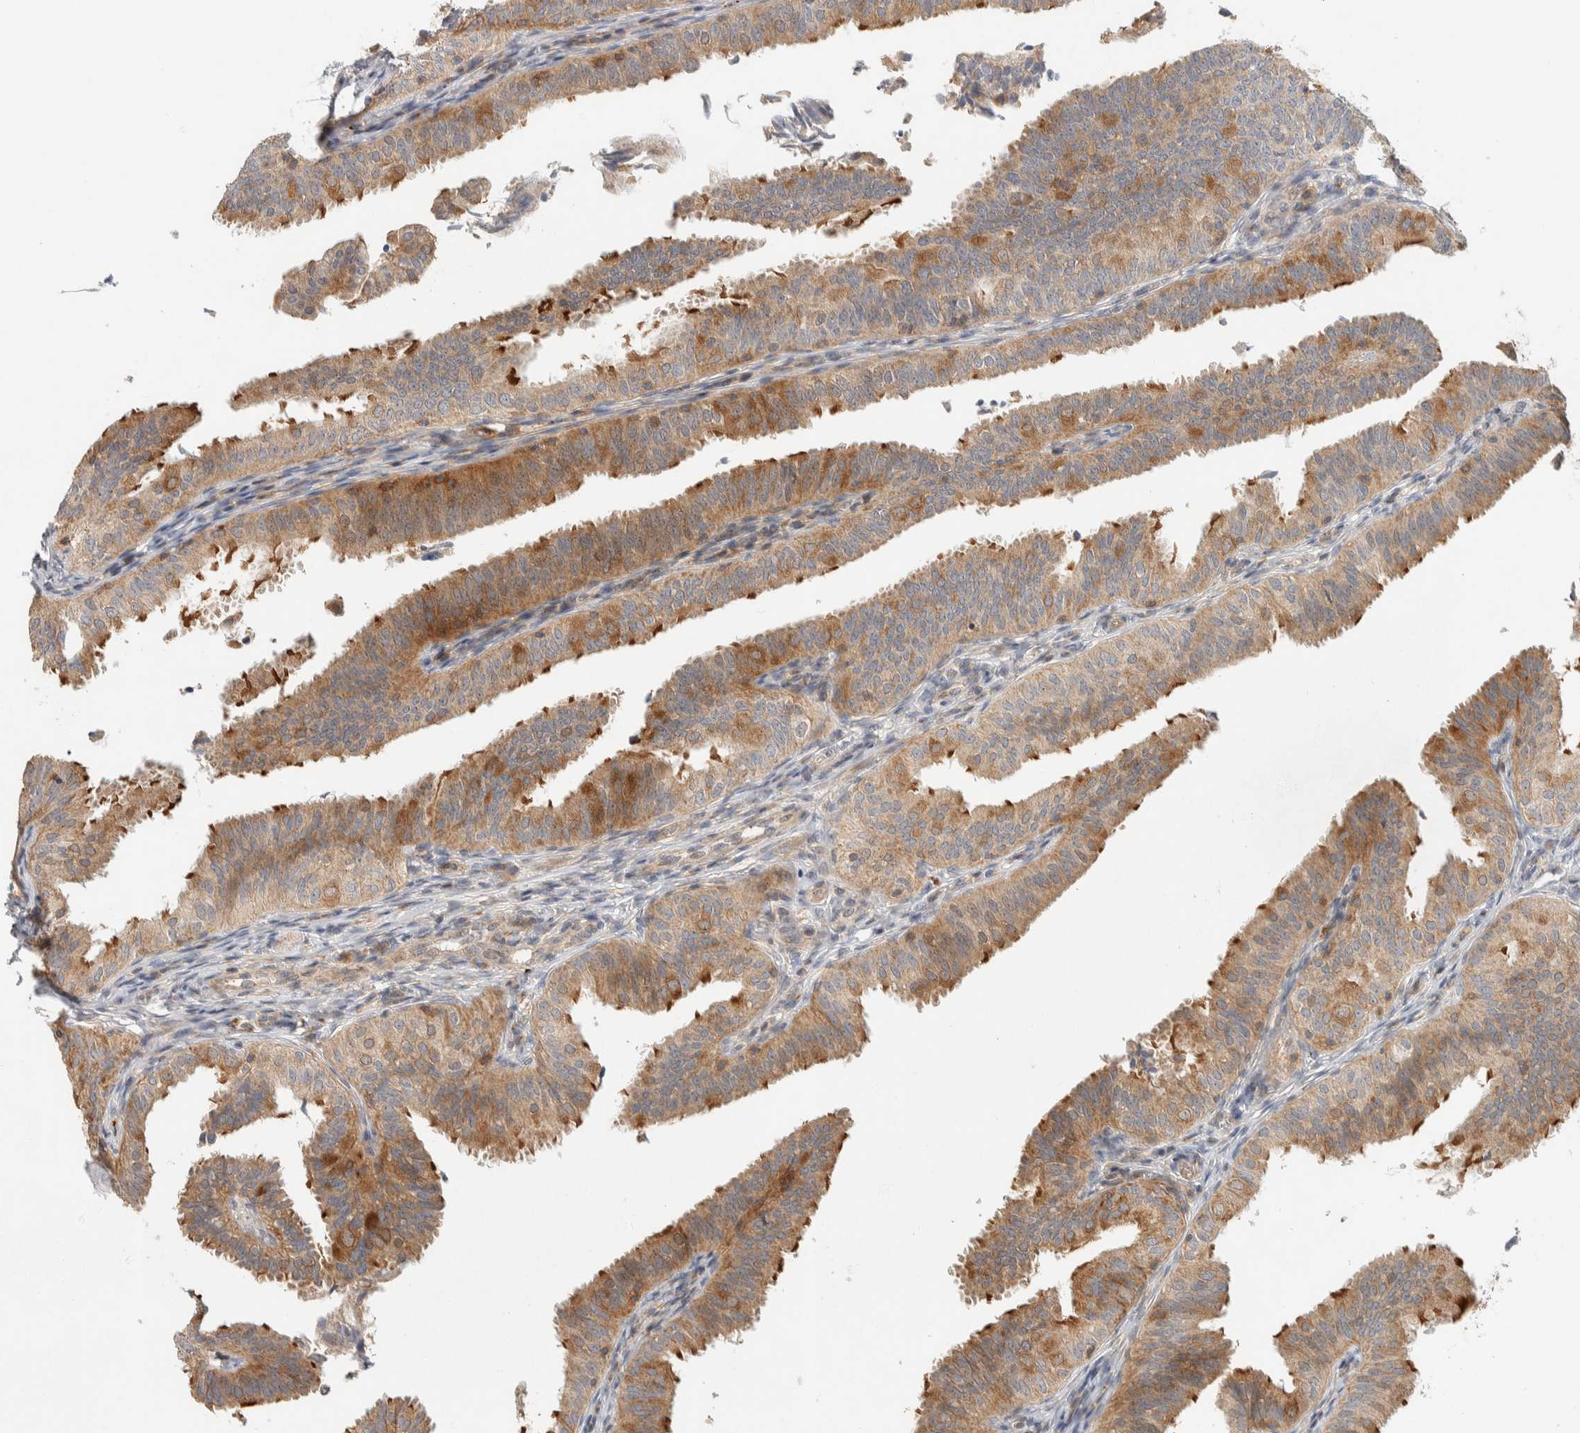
{"staining": {"intensity": "moderate", "quantity": ">75%", "location": "cytoplasmic/membranous"}, "tissue": "fallopian tube", "cell_type": "Glandular cells", "image_type": "normal", "snomed": [{"axis": "morphology", "description": "Normal tissue, NOS"}, {"axis": "topography", "description": "Fallopian tube"}], "caption": "High-magnification brightfield microscopy of normal fallopian tube stained with DAB (3,3'-diaminobenzidine) (brown) and counterstained with hematoxylin (blue). glandular cells exhibit moderate cytoplasmic/membranous expression is present in about>75% of cells.", "gene": "KIF9", "patient": {"sex": "female", "age": 35}}